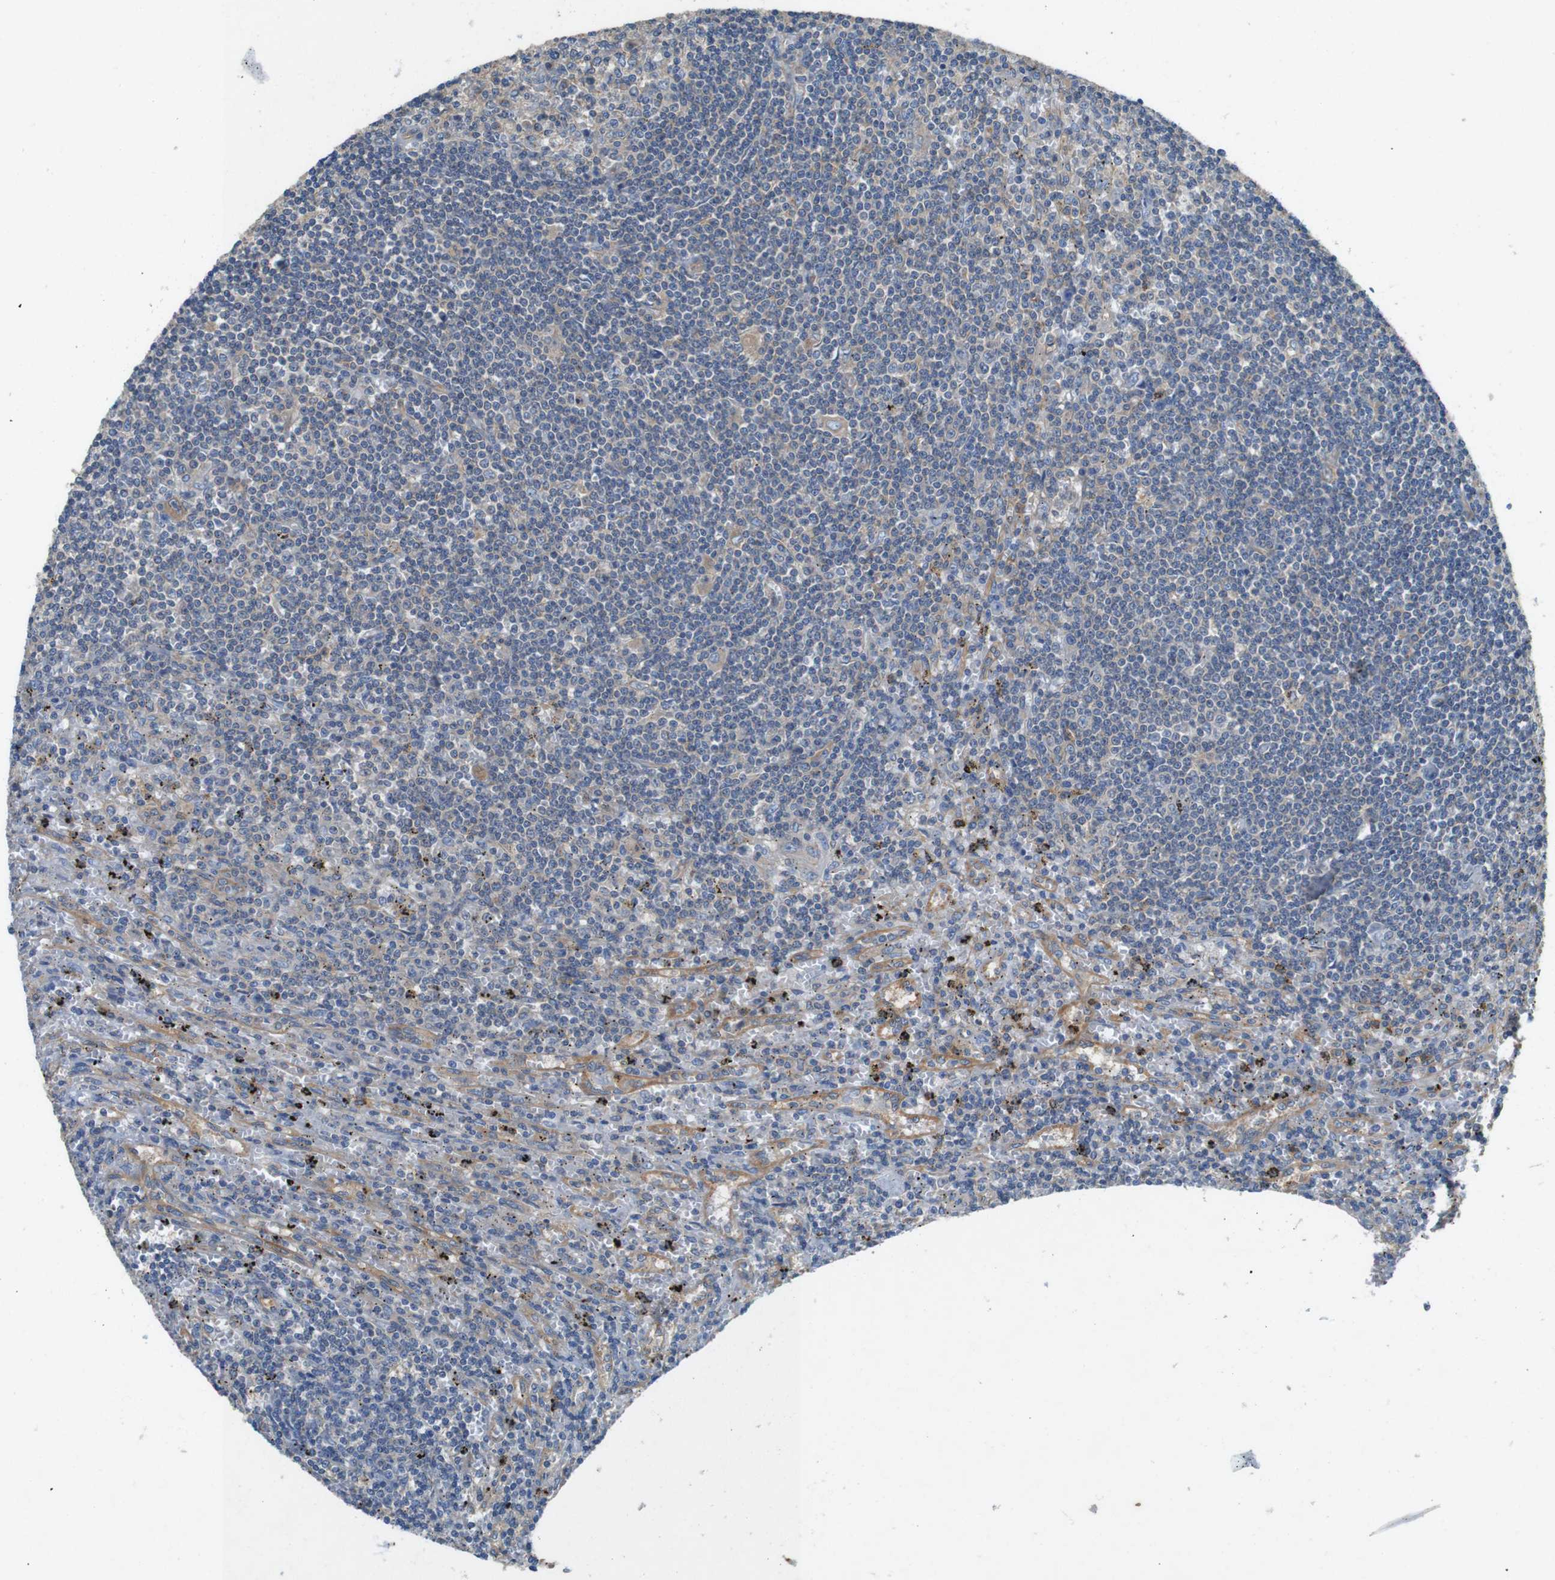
{"staining": {"intensity": "weak", "quantity": "<25%", "location": "cytoplasmic/membranous"}, "tissue": "lymphoma", "cell_type": "Tumor cells", "image_type": "cancer", "snomed": [{"axis": "morphology", "description": "Malignant lymphoma, non-Hodgkin's type, Low grade"}, {"axis": "topography", "description": "Spleen"}], "caption": "A high-resolution micrograph shows immunohistochemistry staining of malignant lymphoma, non-Hodgkin's type (low-grade), which exhibits no significant expression in tumor cells.", "gene": "DCTN1", "patient": {"sex": "male", "age": 76}}